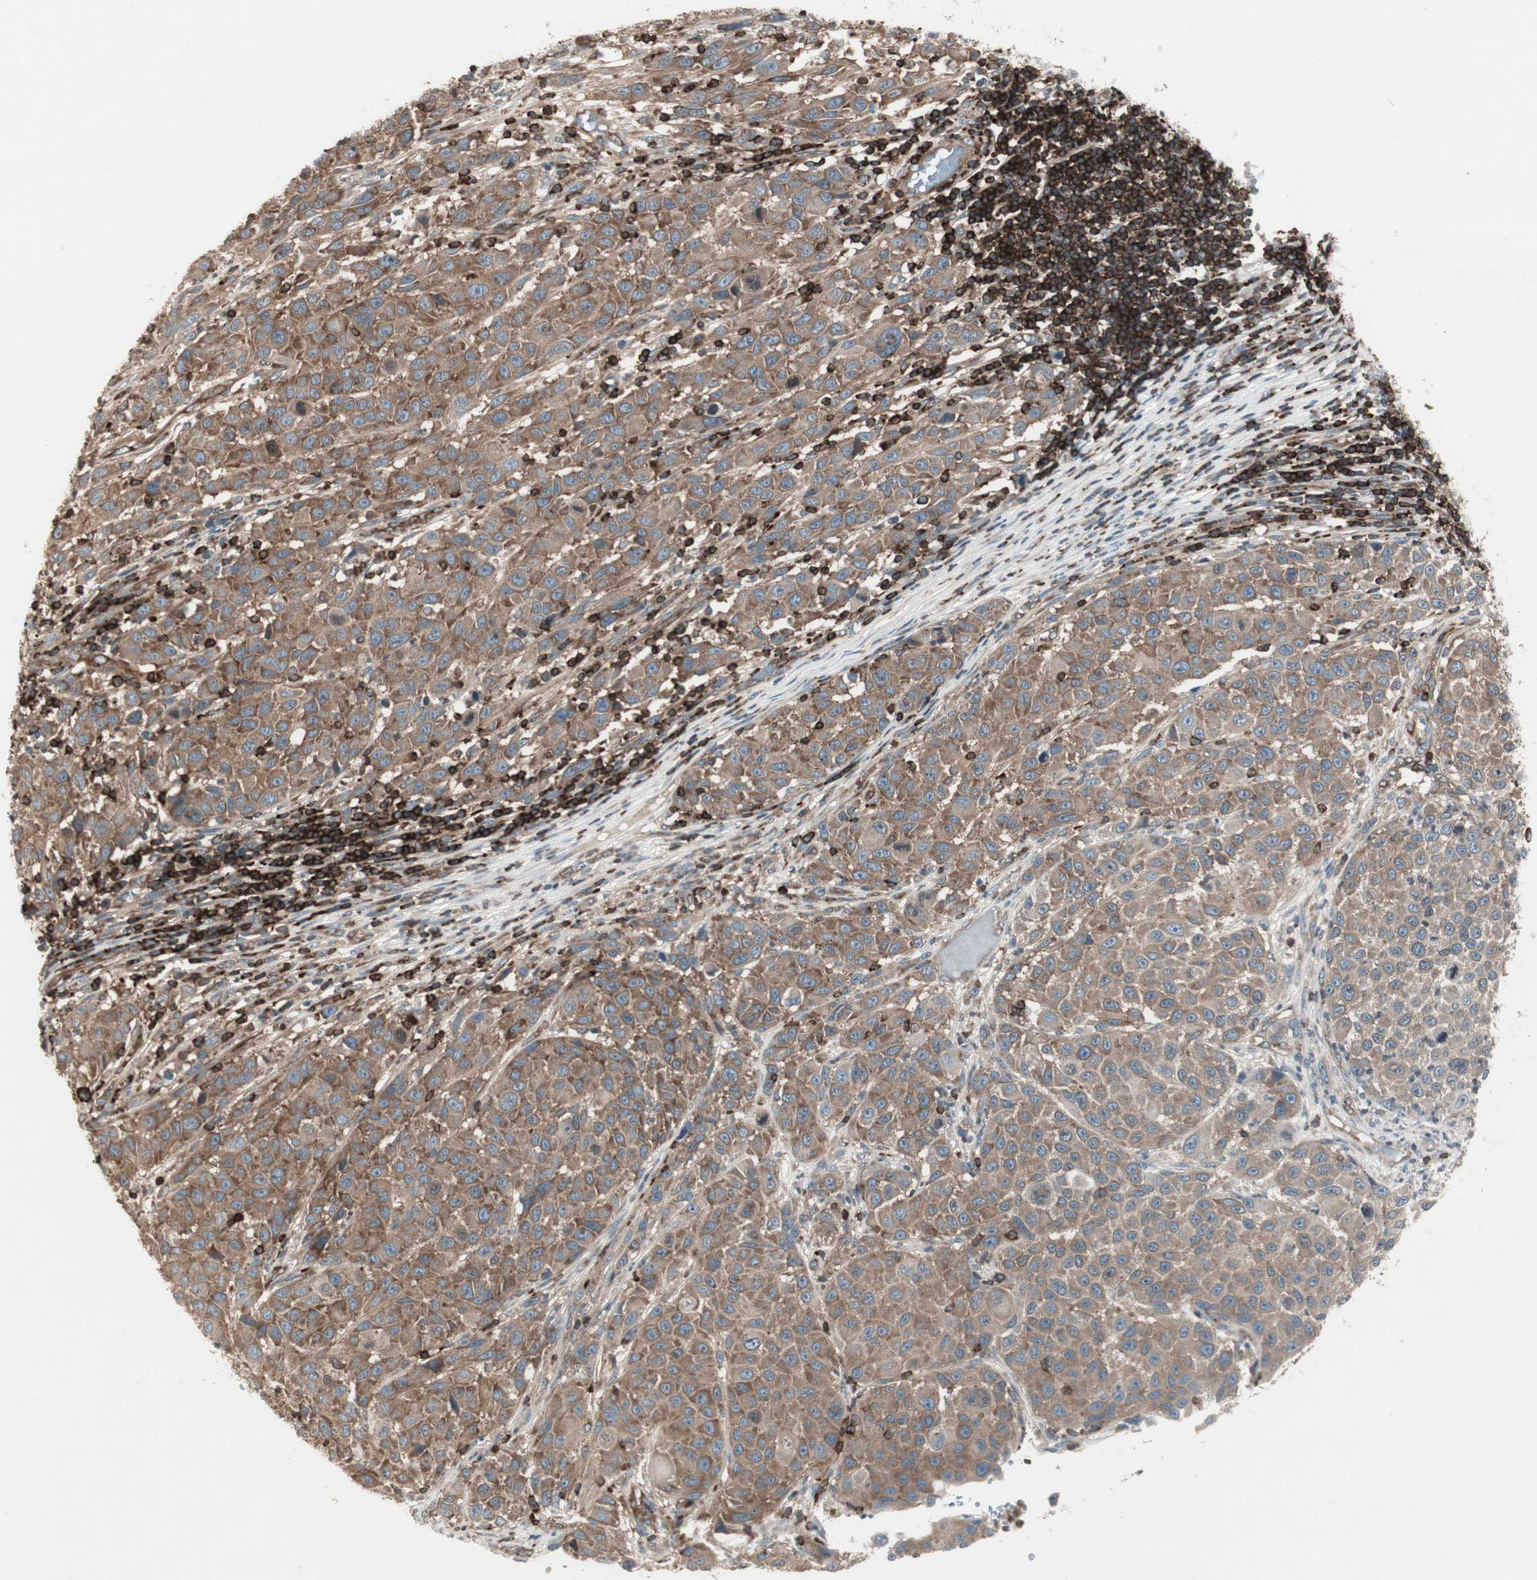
{"staining": {"intensity": "moderate", "quantity": "25%-75%", "location": "cytoplasmic/membranous"}, "tissue": "melanoma", "cell_type": "Tumor cells", "image_type": "cancer", "snomed": [{"axis": "morphology", "description": "Malignant melanoma, Metastatic site"}, {"axis": "topography", "description": "Lymph node"}], "caption": "DAB (3,3'-diaminobenzidine) immunohistochemical staining of malignant melanoma (metastatic site) exhibits moderate cytoplasmic/membranous protein positivity in about 25%-75% of tumor cells.", "gene": "ARHGEF1", "patient": {"sex": "male", "age": 61}}